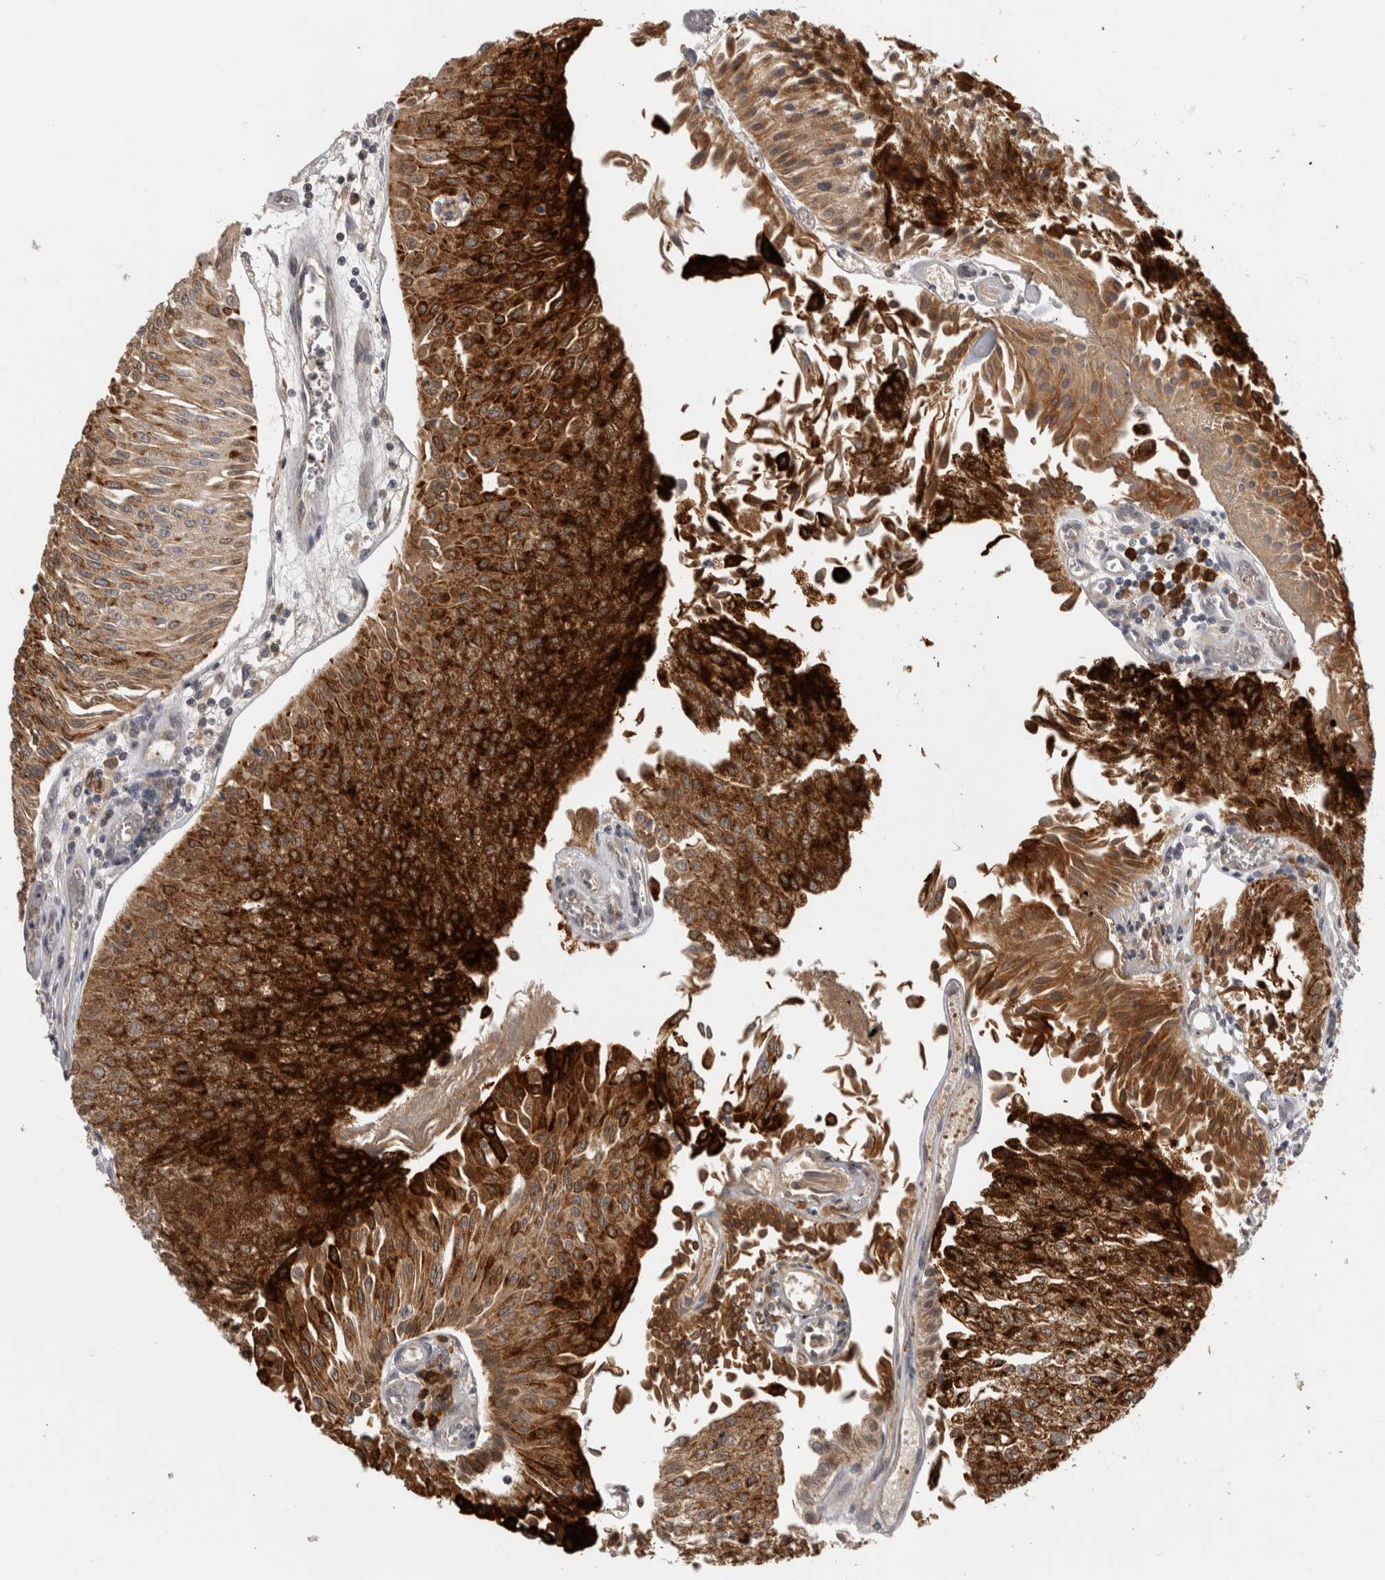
{"staining": {"intensity": "strong", "quantity": ">75%", "location": "cytoplasmic/membranous"}, "tissue": "urothelial cancer", "cell_type": "Tumor cells", "image_type": "cancer", "snomed": [{"axis": "morphology", "description": "Urothelial carcinoma, Low grade"}, {"axis": "topography", "description": "Urinary bladder"}], "caption": "Immunohistochemical staining of human urothelial cancer demonstrates high levels of strong cytoplasmic/membranous protein expression in about >75% of tumor cells.", "gene": "APOL2", "patient": {"sex": "male", "age": 86}}